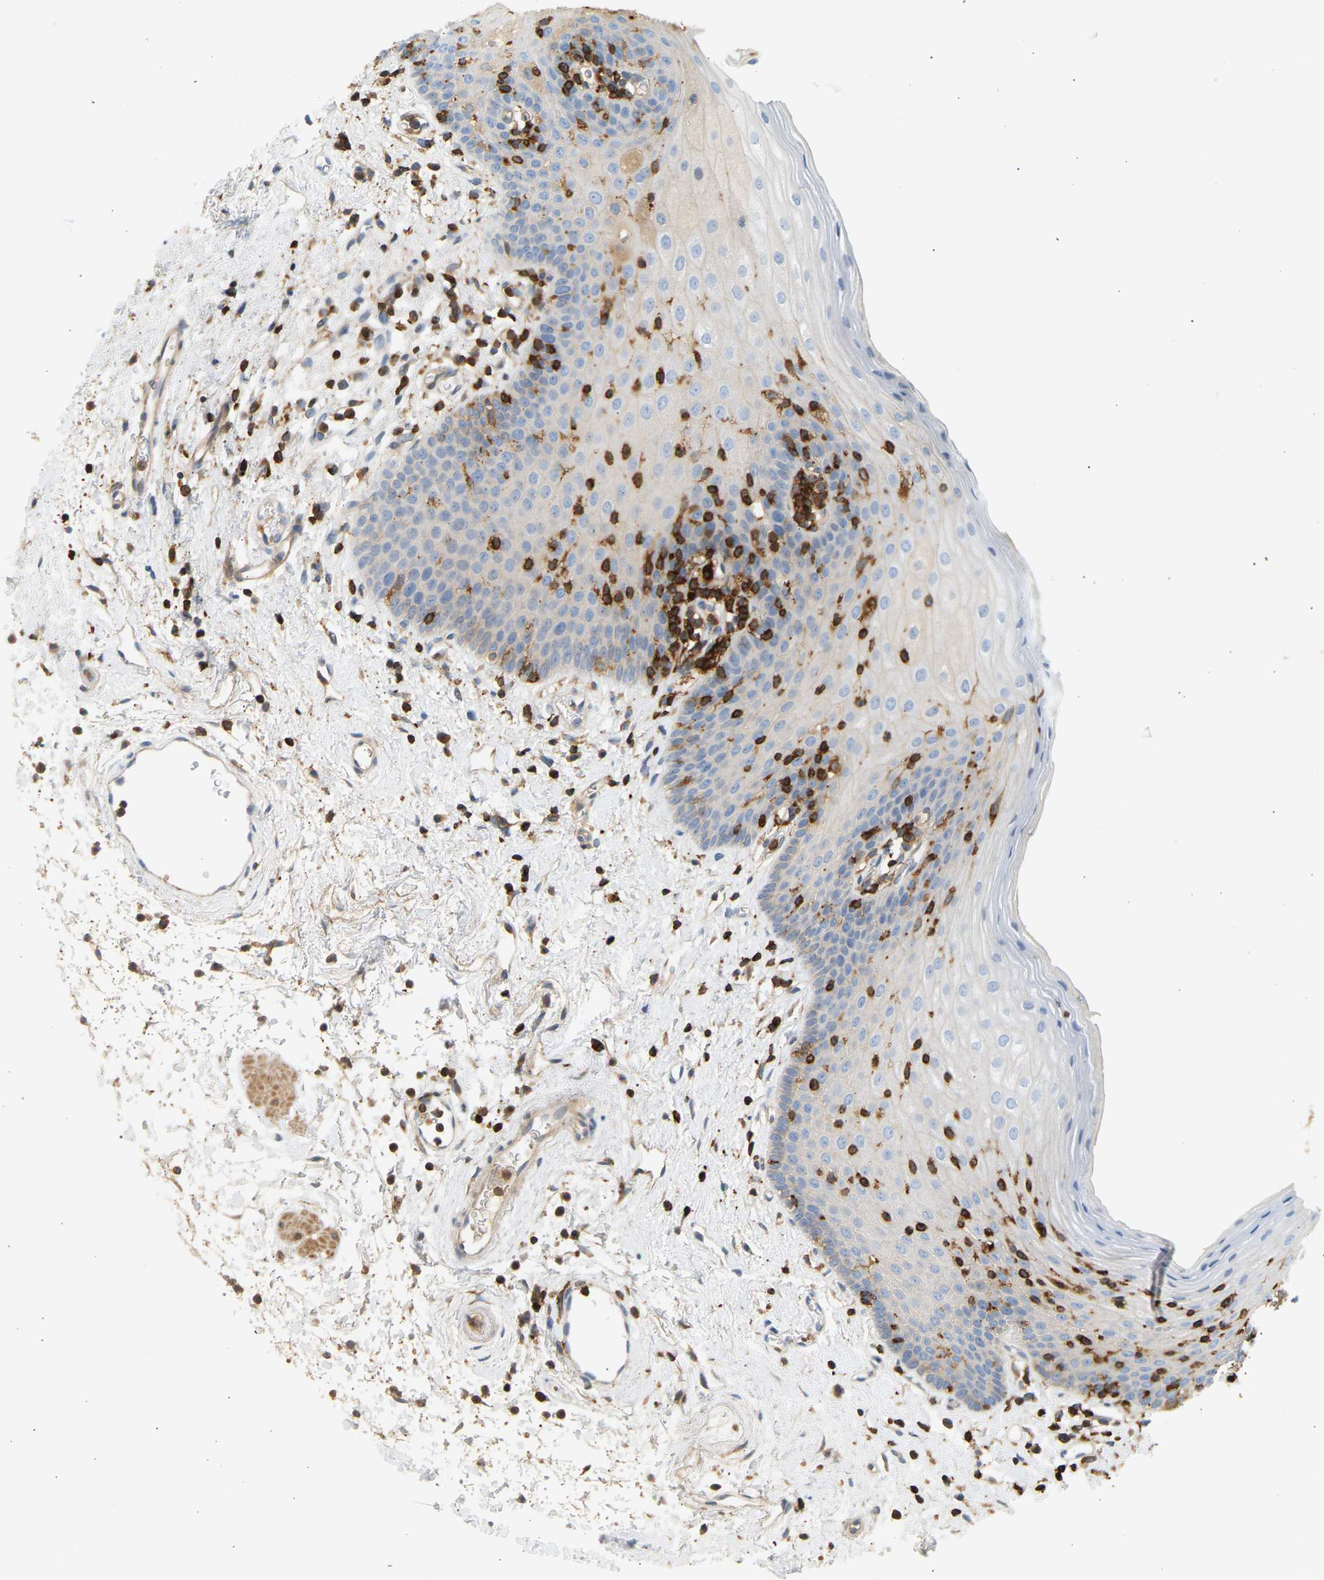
{"staining": {"intensity": "negative", "quantity": "none", "location": "none"}, "tissue": "oral mucosa", "cell_type": "Squamous epithelial cells", "image_type": "normal", "snomed": [{"axis": "morphology", "description": "Normal tissue, NOS"}, {"axis": "topography", "description": "Oral tissue"}], "caption": "Squamous epithelial cells are negative for brown protein staining in unremarkable oral mucosa. (IHC, brightfield microscopy, high magnification).", "gene": "FNBP1", "patient": {"sex": "male", "age": 66}}